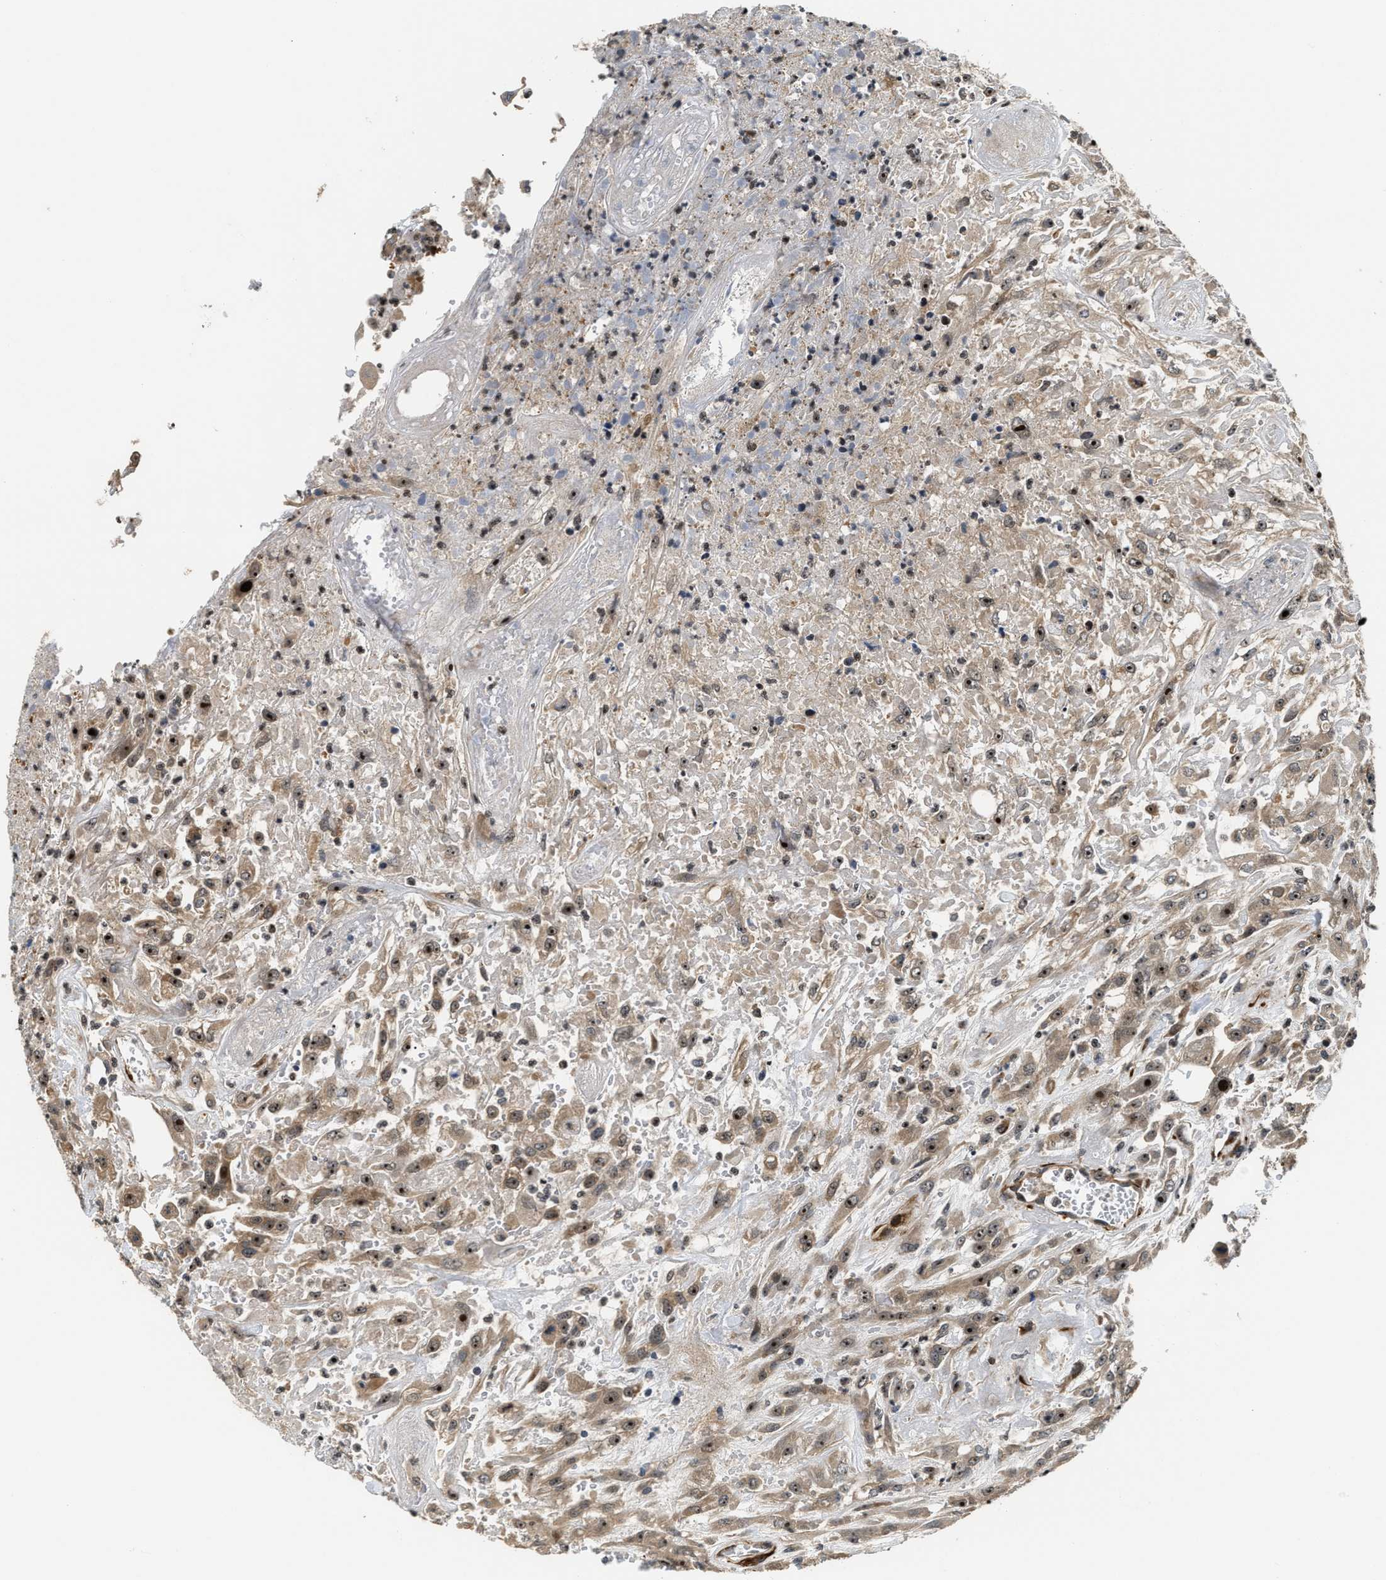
{"staining": {"intensity": "moderate", "quantity": ">75%", "location": "cytoplasmic/membranous,nuclear"}, "tissue": "urothelial cancer", "cell_type": "Tumor cells", "image_type": "cancer", "snomed": [{"axis": "morphology", "description": "Urothelial carcinoma, High grade"}, {"axis": "topography", "description": "Urinary bladder"}], "caption": "High-magnification brightfield microscopy of urothelial carcinoma (high-grade) stained with DAB (brown) and counterstained with hematoxylin (blue). tumor cells exhibit moderate cytoplasmic/membranous and nuclear positivity is seen in approximately>75% of cells.", "gene": "ALDH3A2", "patient": {"sex": "male", "age": 46}}